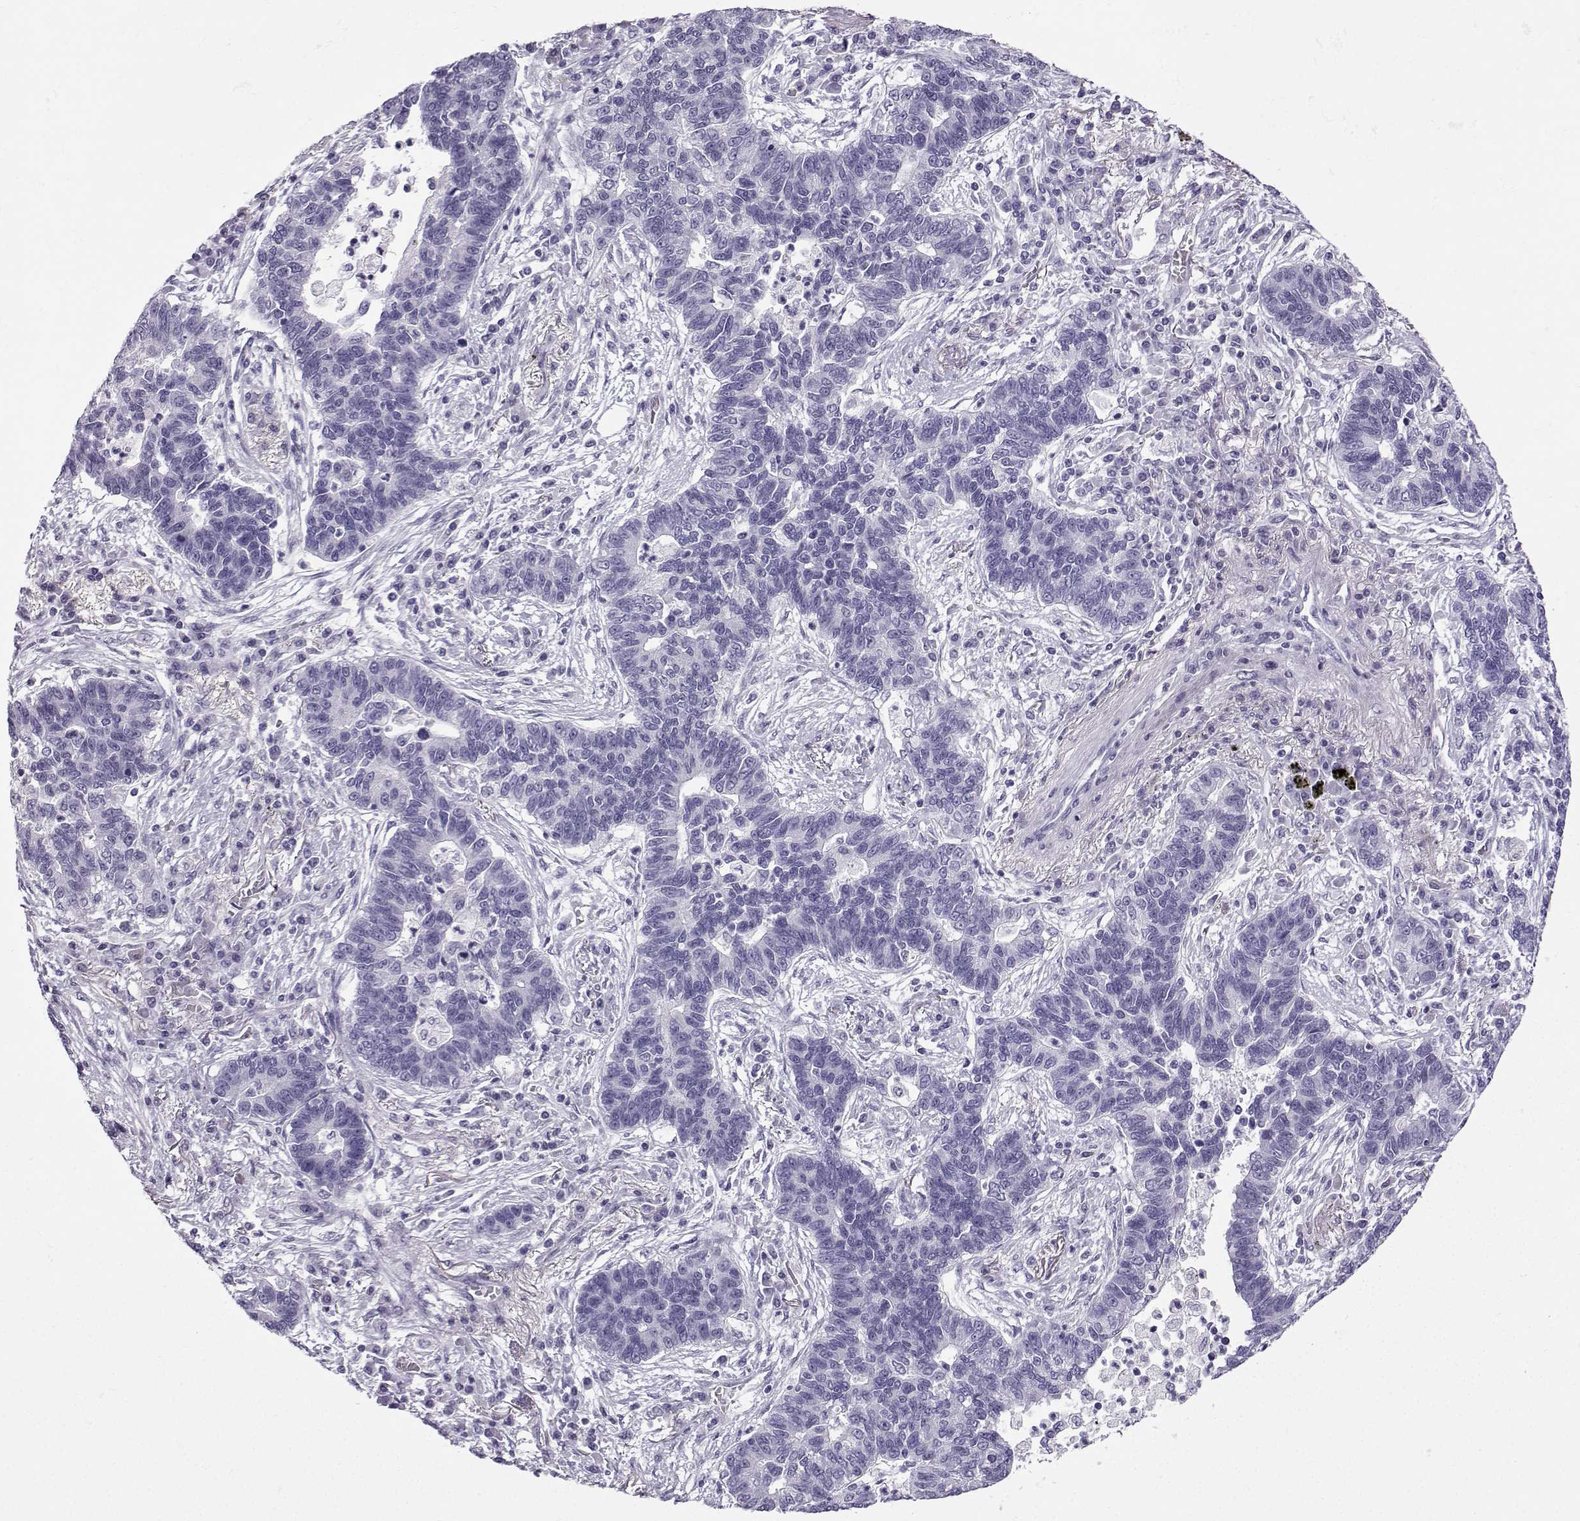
{"staining": {"intensity": "negative", "quantity": "none", "location": "none"}, "tissue": "lung cancer", "cell_type": "Tumor cells", "image_type": "cancer", "snomed": [{"axis": "morphology", "description": "Adenocarcinoma, NOS"}, {"axis": "topography", "description": "Lung"}], "caption": "Protein analysis of adenocarcinoma (lung) demonstrates no significant positivity in tumor cells. (Immunohistochemistry (ihc), brightfield microscopy, high magnification).", "gene": "ZBTB8B", "patient": {"sex": "female", "age": 57}}